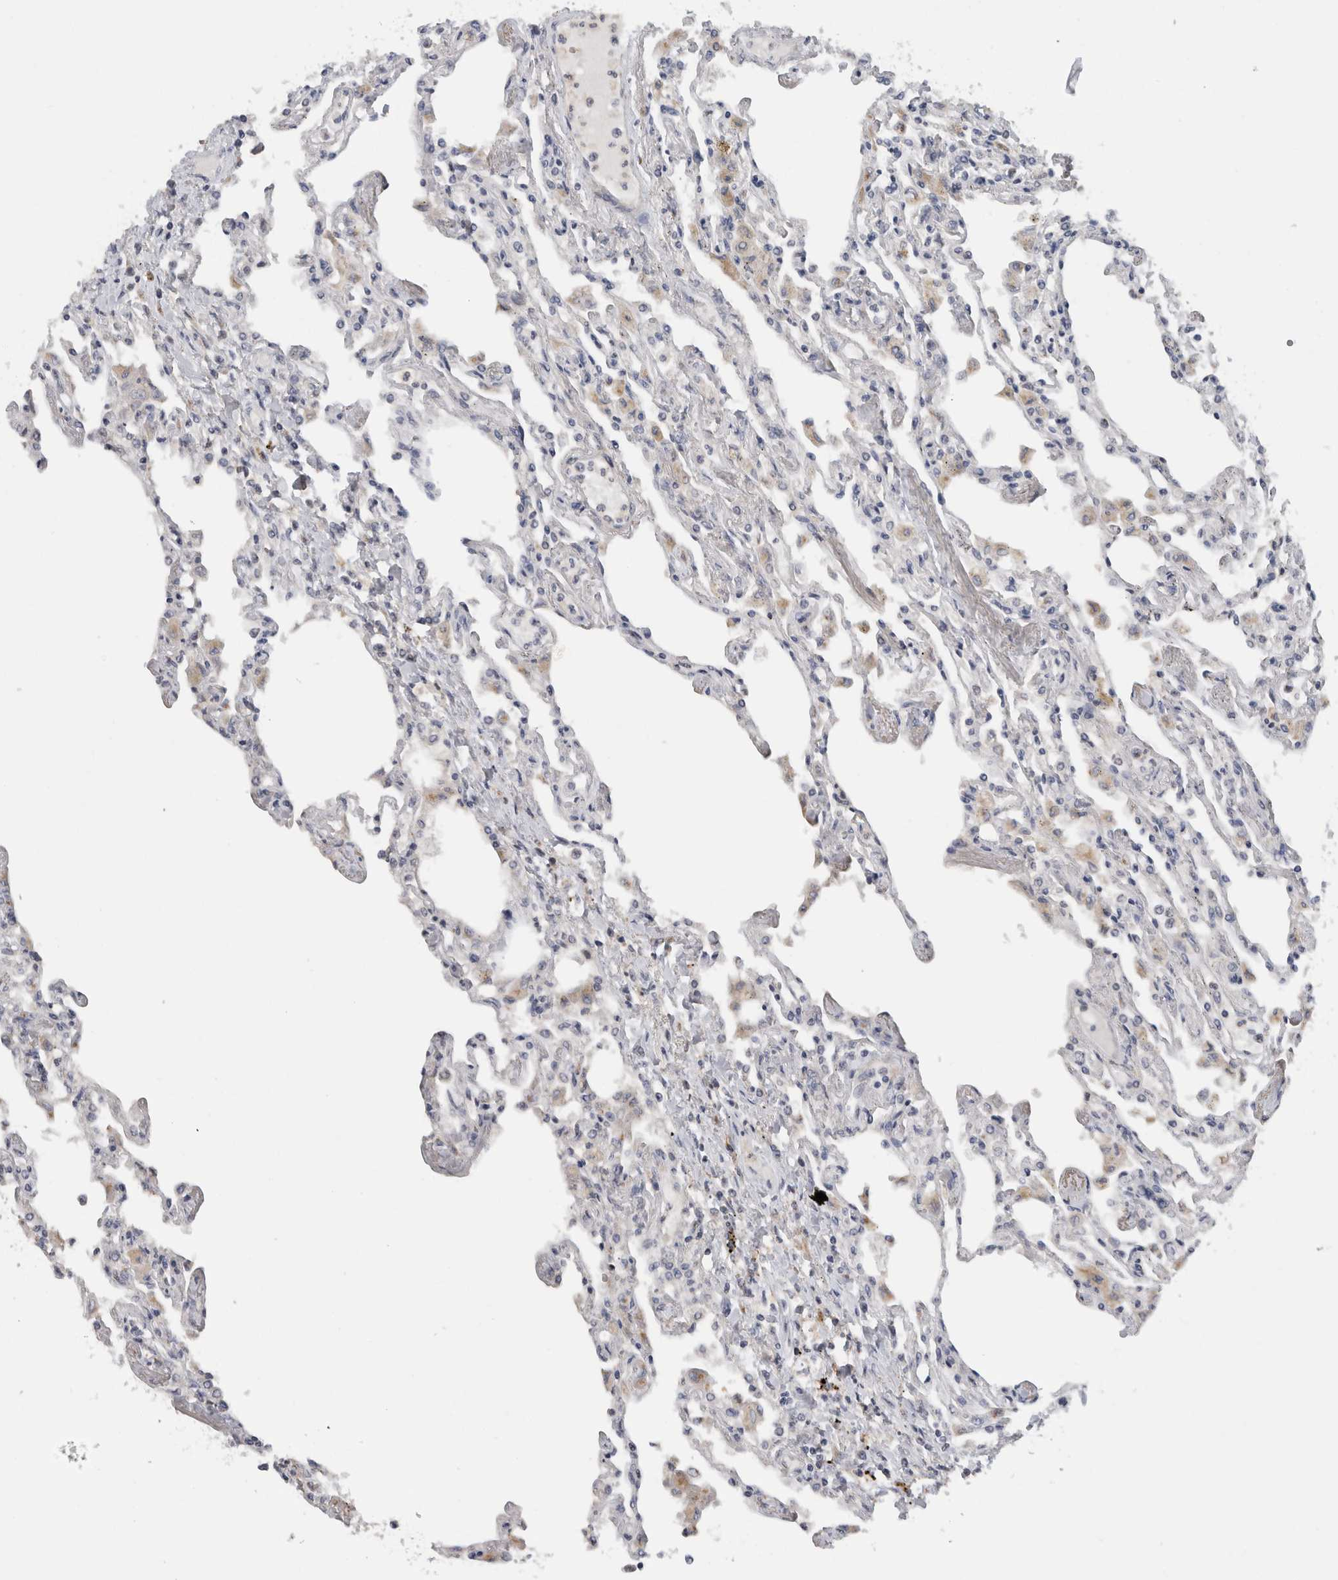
{"staining": {"intensity": "negative", "quantity": "none", "location": "none"}, "tissue": "lung", "cell_type": "Alveolar cells", "image_type": "normal", "snomed": [{"axis": "morphology", "description": "Normal tissue, NOS"}, {"axis": "topography", "description": "Bronchus"}, {"axis": "topography", "description": "Lung"}], "caption": "This is an immunohistochemistry image of normal human lung. There is no expression in alveolar cells.", "gene": "MGAT1", "patient": {"sex": "female", "age": 49}}